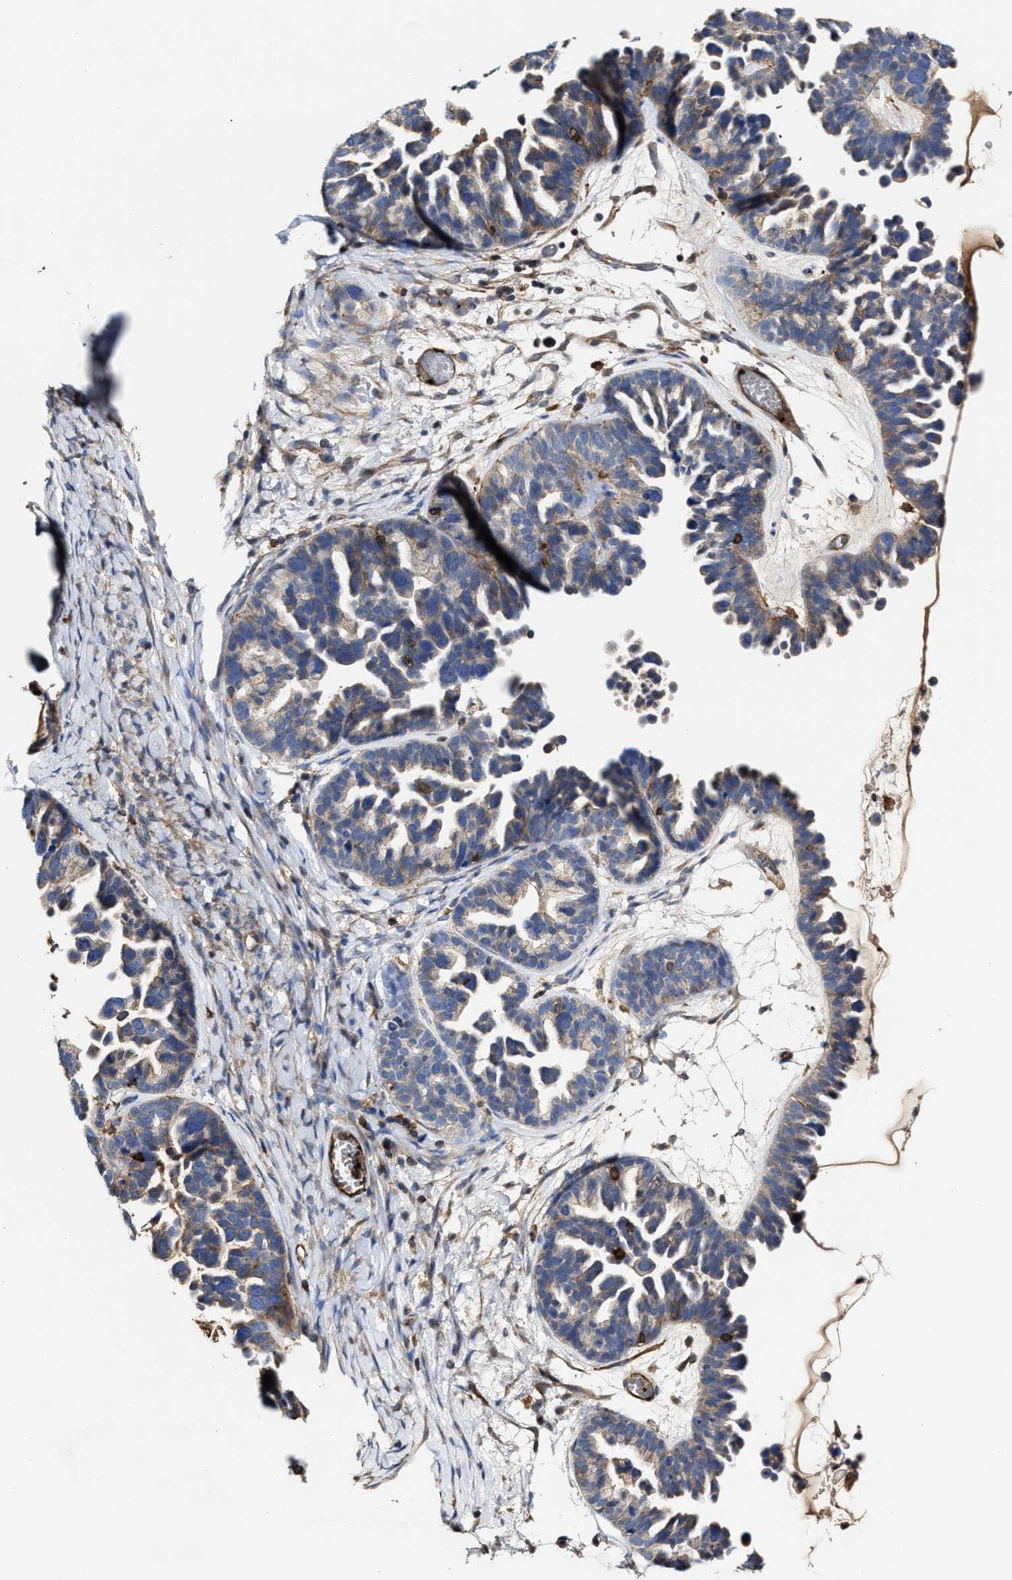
{"staining": {"intensity": "weak", "quantity": "<25%", "location": "cytoplasmic/membranous"}, "tissue": "ovarian cancer", "cell_type": "Tumor cells", "image_type": "cancer", "snomed": [{"axis": "morphology", "description": "Cystadenocarcinoma, serous, NOS"}, {"axis": "topography", "description": "Ovary"}], "caption": "A high-resolution histopathology image shows immunohistochemistry staining of ovarian serous cystadenocarcinoma, which exhibits no significant staining in tumor cells.", "gene": "HS3ST5", "patient": {"sex": "female", "age": 56}}